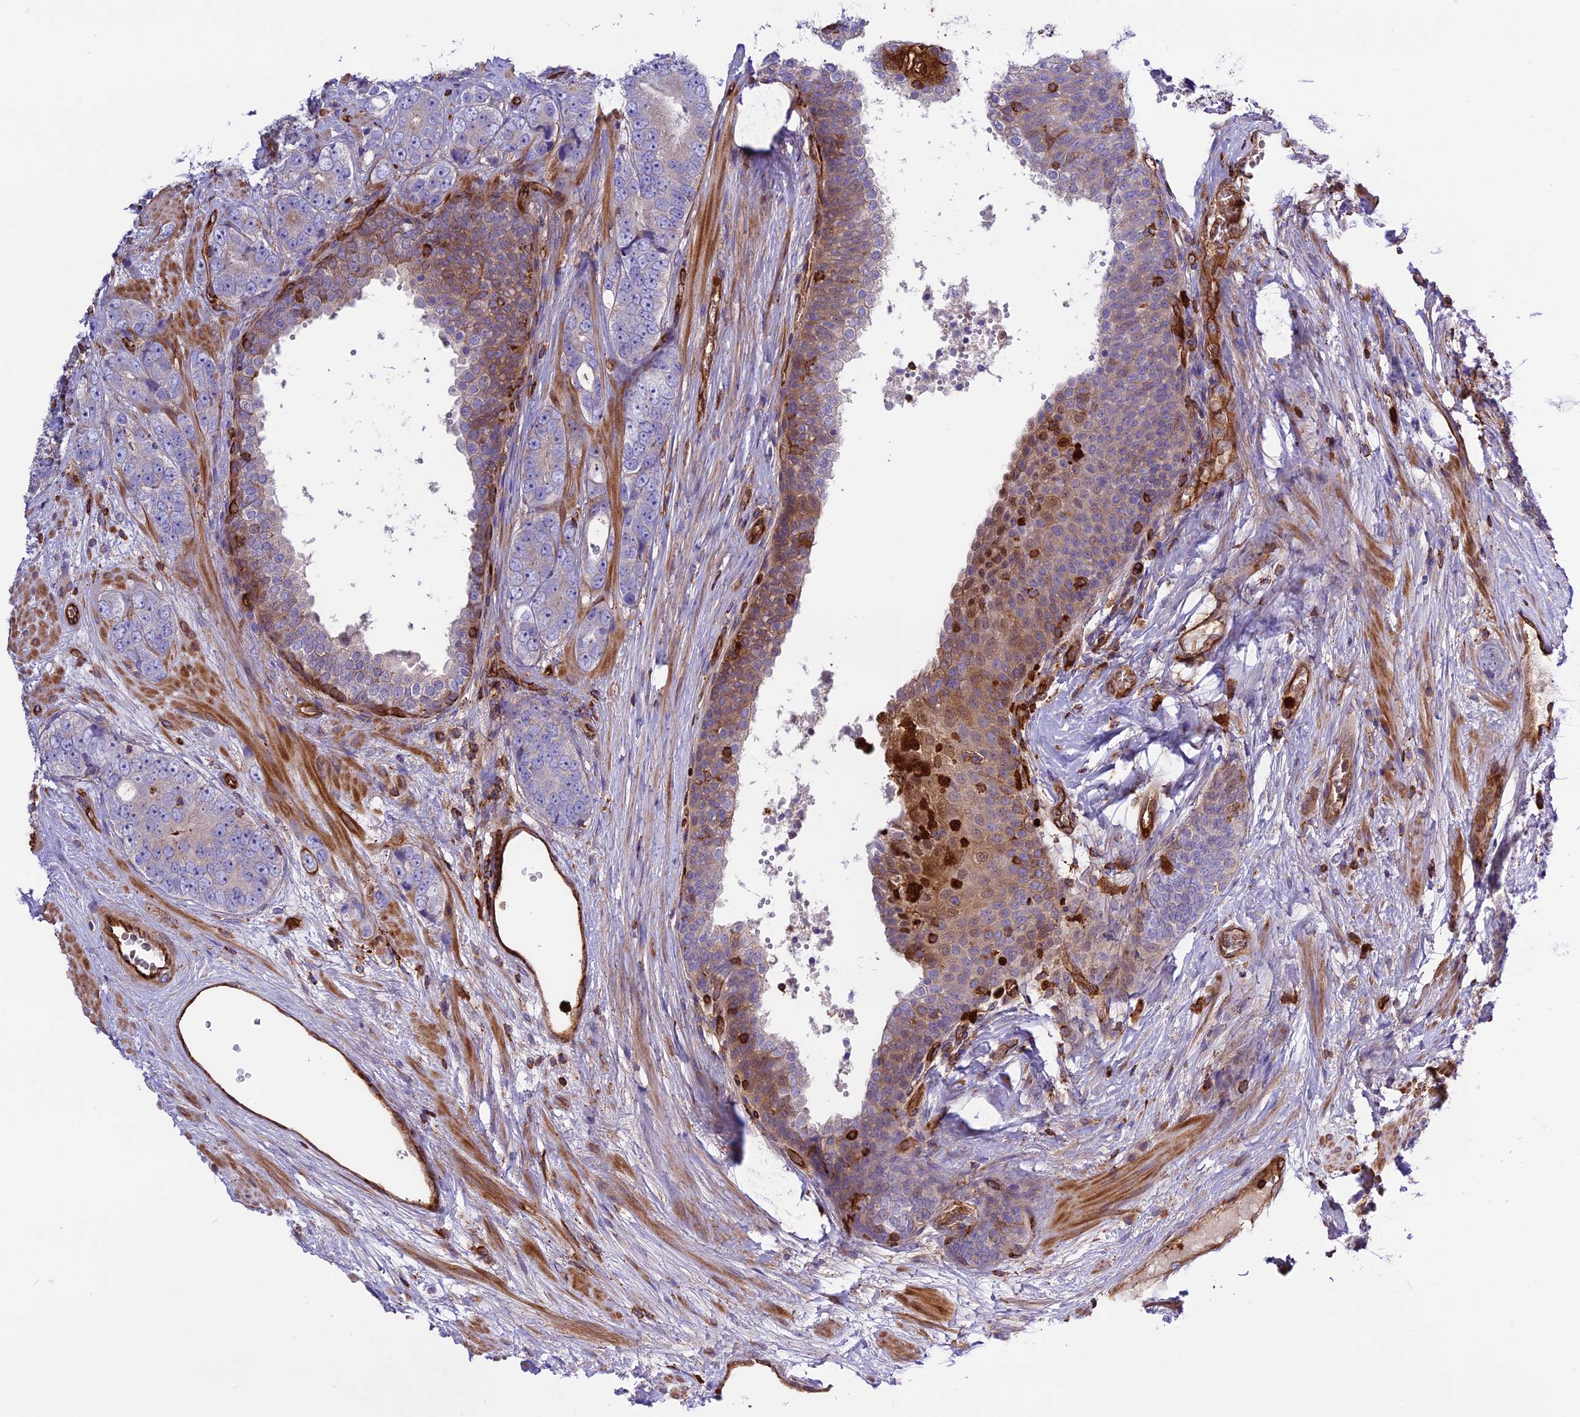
{"staining": {"intensity": "weak", "quantity": "<25%", "location": "cytoplasmic/membranous"}, "tissue": "prostate cancer", "cell_type": "Tumor cells", "image_type": "cancer", "snomed": [{"axis": "morphology", "description": "Adenocarcinoma, High grade"}, {"axis": "topography", "description": "Prostate"}], "caption": "Prostate adenocarcinoma (high-grade) was stained to show a protein in brown. There is no significant positivity in tumor cells.", "gene": "CD99L2", "patient": {"sex": "male", "age": 56}}